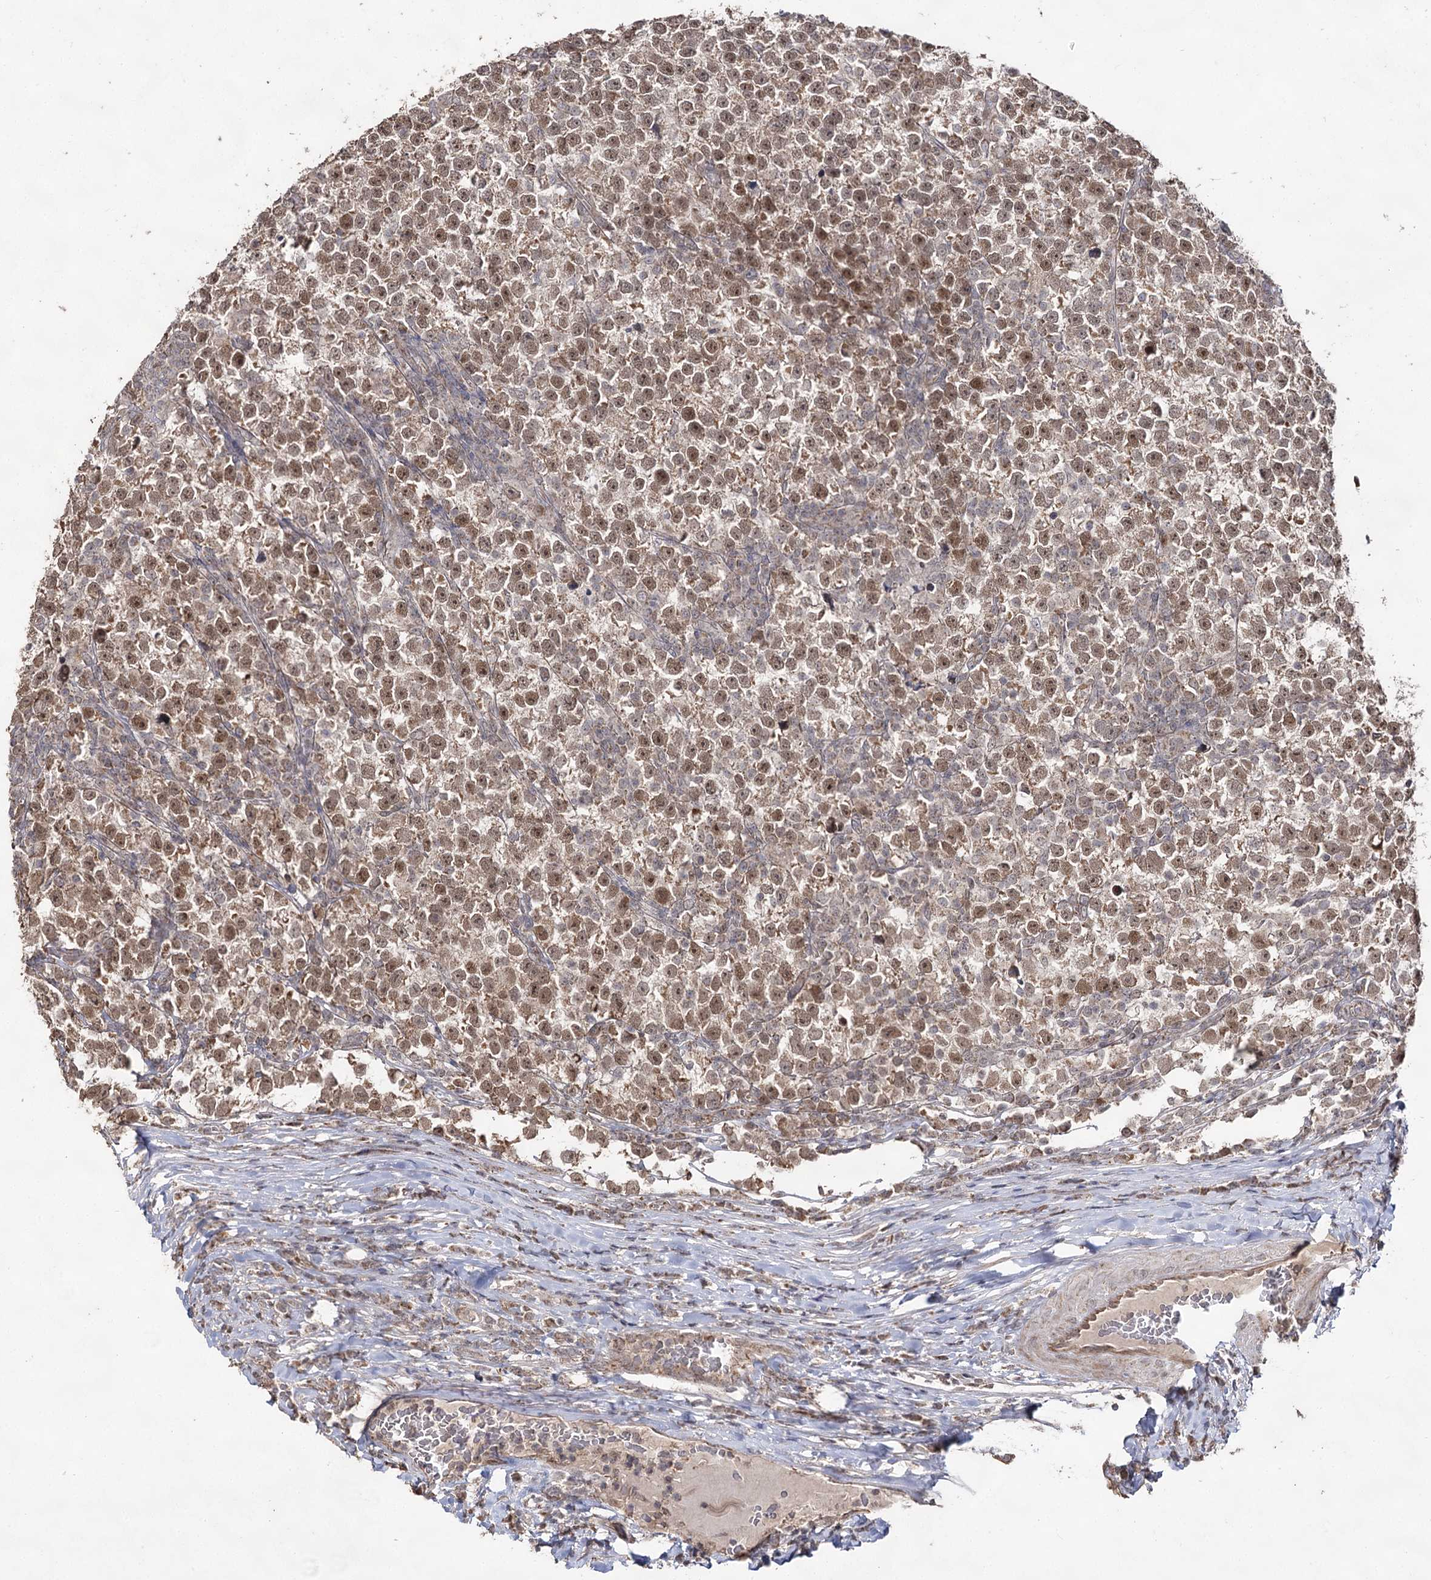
{"staining": {"intensity": "moderate", "quantity": ">75%", "location": "cytoplasmic/membranous,nuclear"}, "tissue": "testis cancer", "cell_type": "Tumor cells", "image_type": "cancer", "snomed": [{"axis": "morphology", "description": "Normal tissue, NOS"}, {"axis": "morphology", "description": "Seminoma, NOS"}, {"axis": "topography", "description": "Testis"}], "caption": "A micrograph of testis seminoma stained for a protein displays moderate cytoplasmic/membranous and nuclear brown staining in tumor cells.", "gene": "ACTR6", "patient": {"sex": "male", "age": 43}}